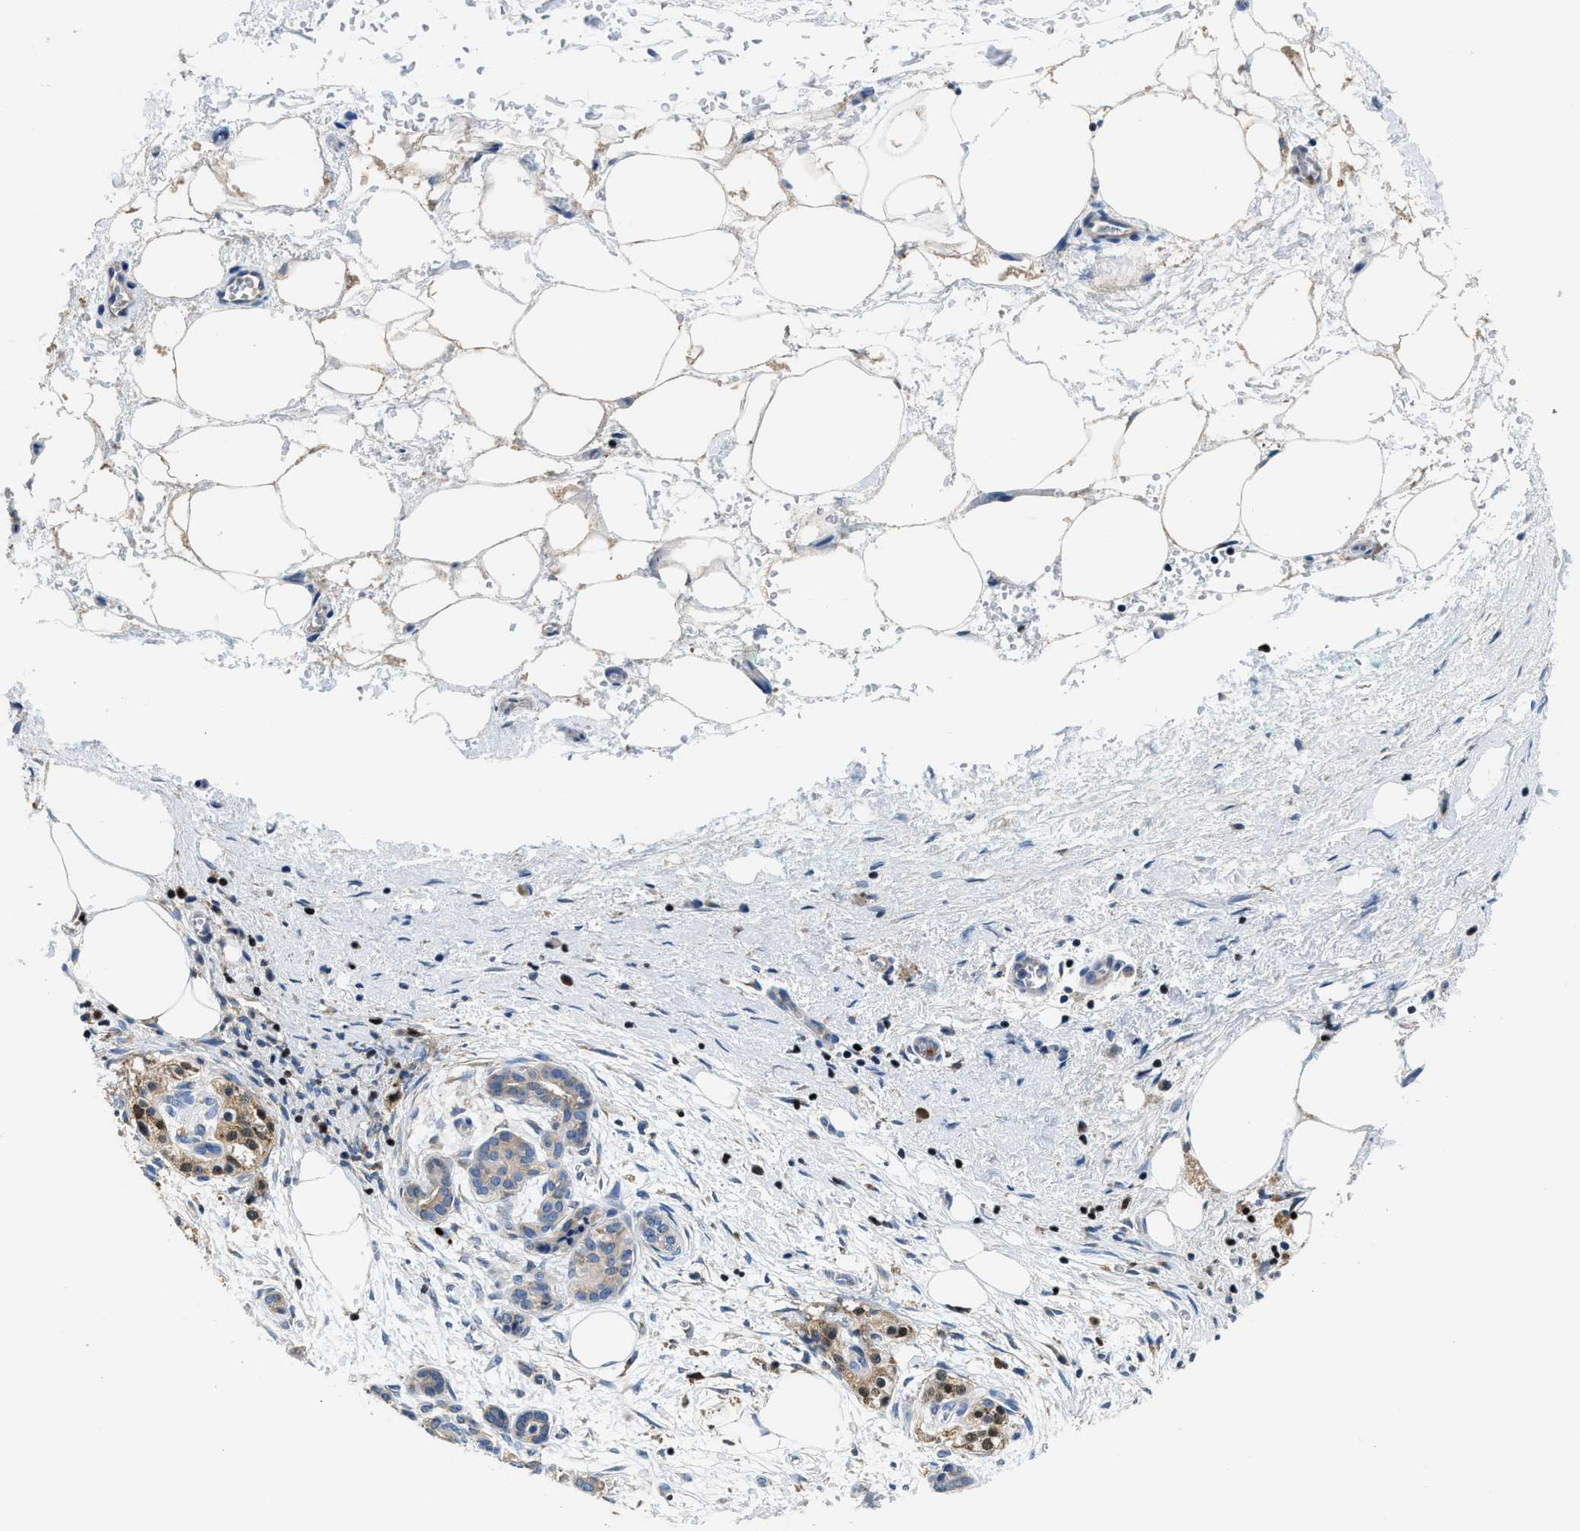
{"staining": {"intensity": "weak", "quantity": "<25%", "location": "cytoplasmic/membranous"}, "tissue": "pancreatic cancer", "cell_type": "Tumor cells", "image_type": "cancer", "snomed": [{"axis": "morphology", "description": "Adenocarcinoma, NOS"}, {"axis": "topography", "description": "Pancreas"}], "caption": "Immunohistochemistry (IHC) of pancreatic cancer (adenocarcinoma) demonstrates no positivity in tumor cells. Nuclei are stained in blue.", "gene": "TOX", "patient": {"sex": "female", "age": 70}}